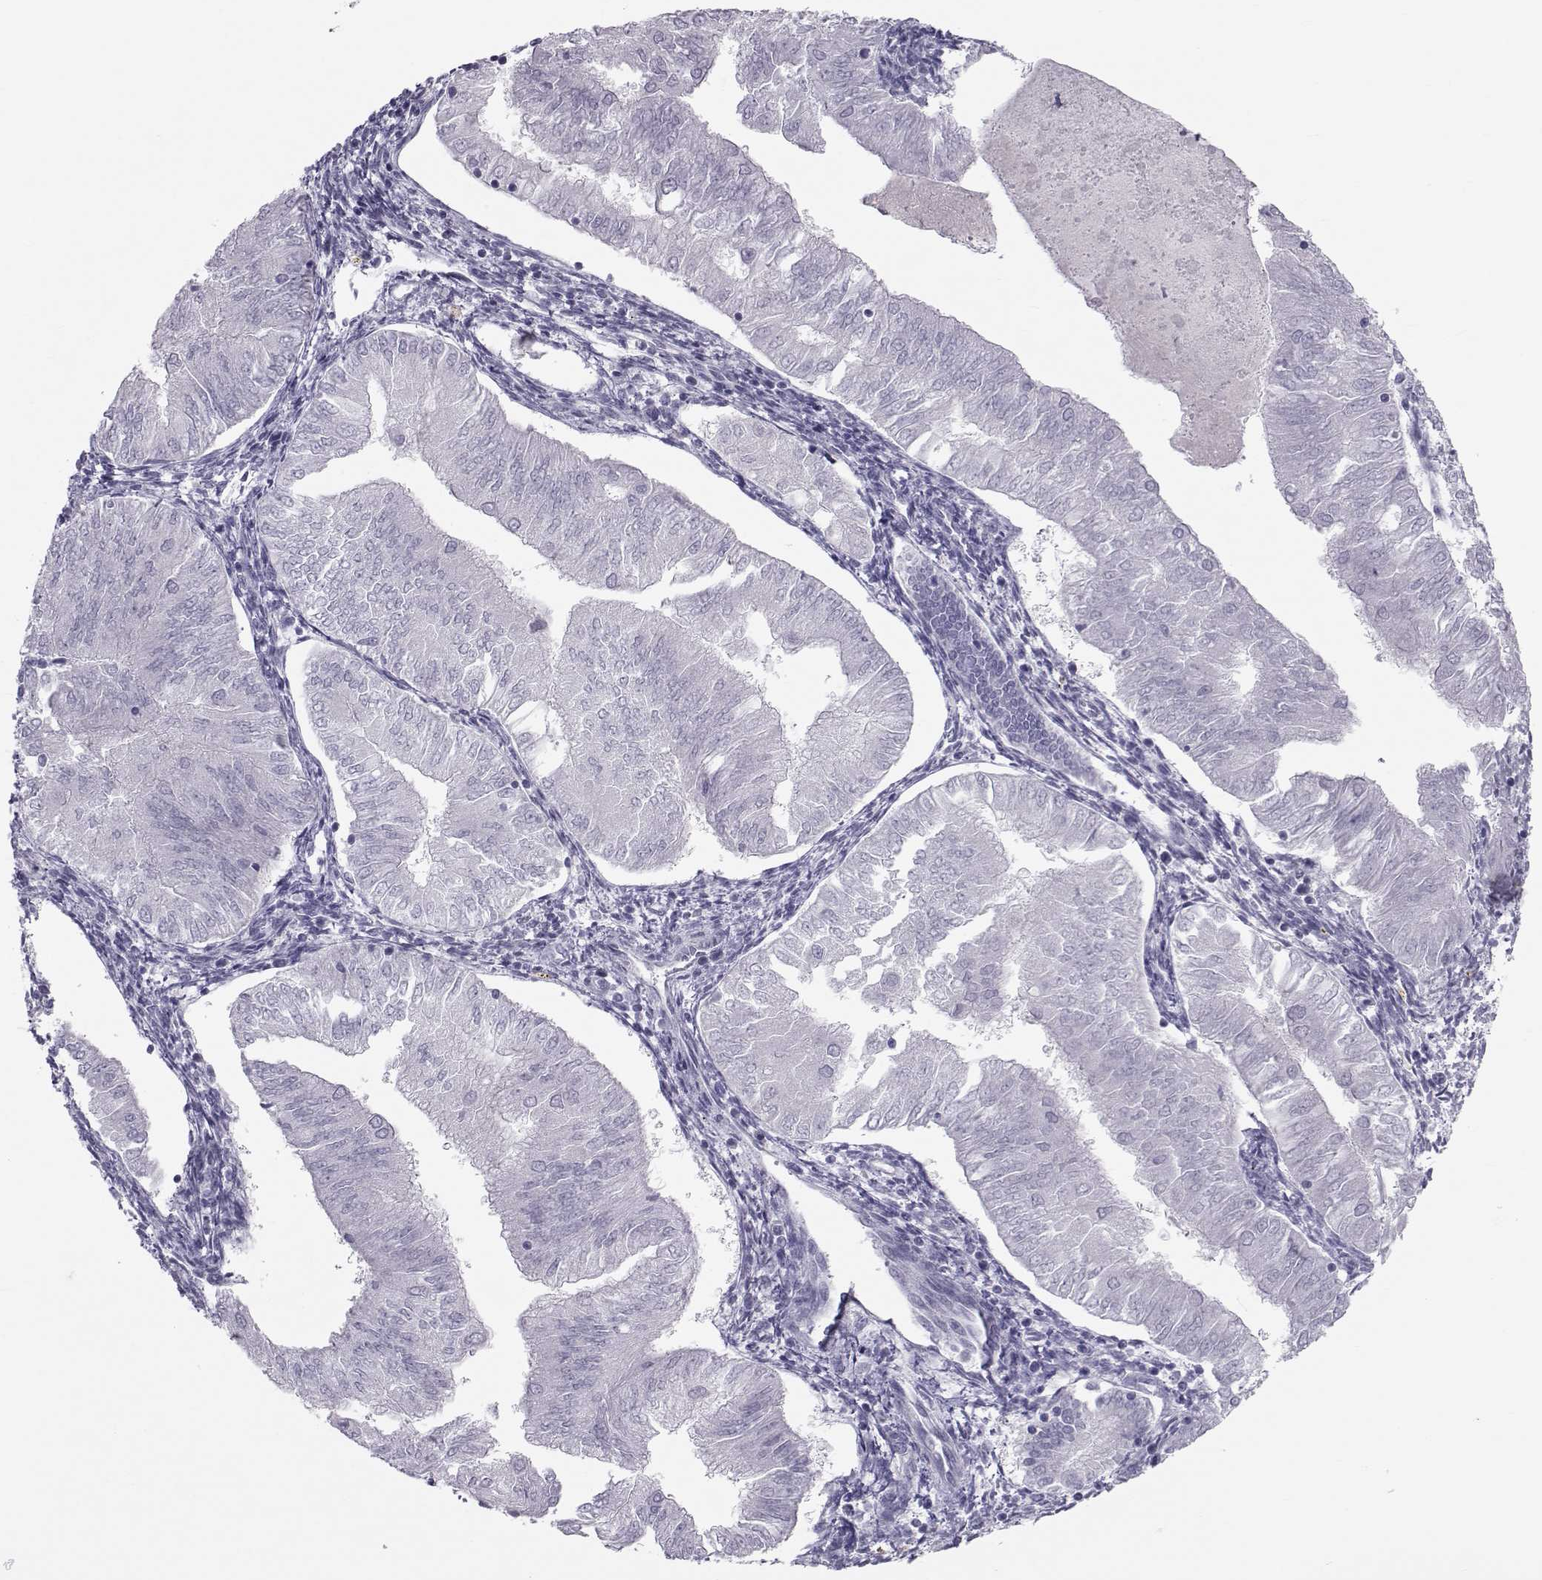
{"staining": {"intensity": "negative", "quantity": "none", "location": "none"}, "tissue": "endometrial cancer", "cell_type": "Tumor cells", "image_type": "cancer", "snomed": [{"axis": "morphology", "description": "Adenocarcinoma, NOS"}, {"axis": "topography", "description": "Endometrium"}], "caption": "Photomicrograph shows no significant protein positivity in tumor cells of endometrial cancer (adenocarcinoma).", "gene": "GARIN3", "patient": {"sex": "female", "age": 53}}